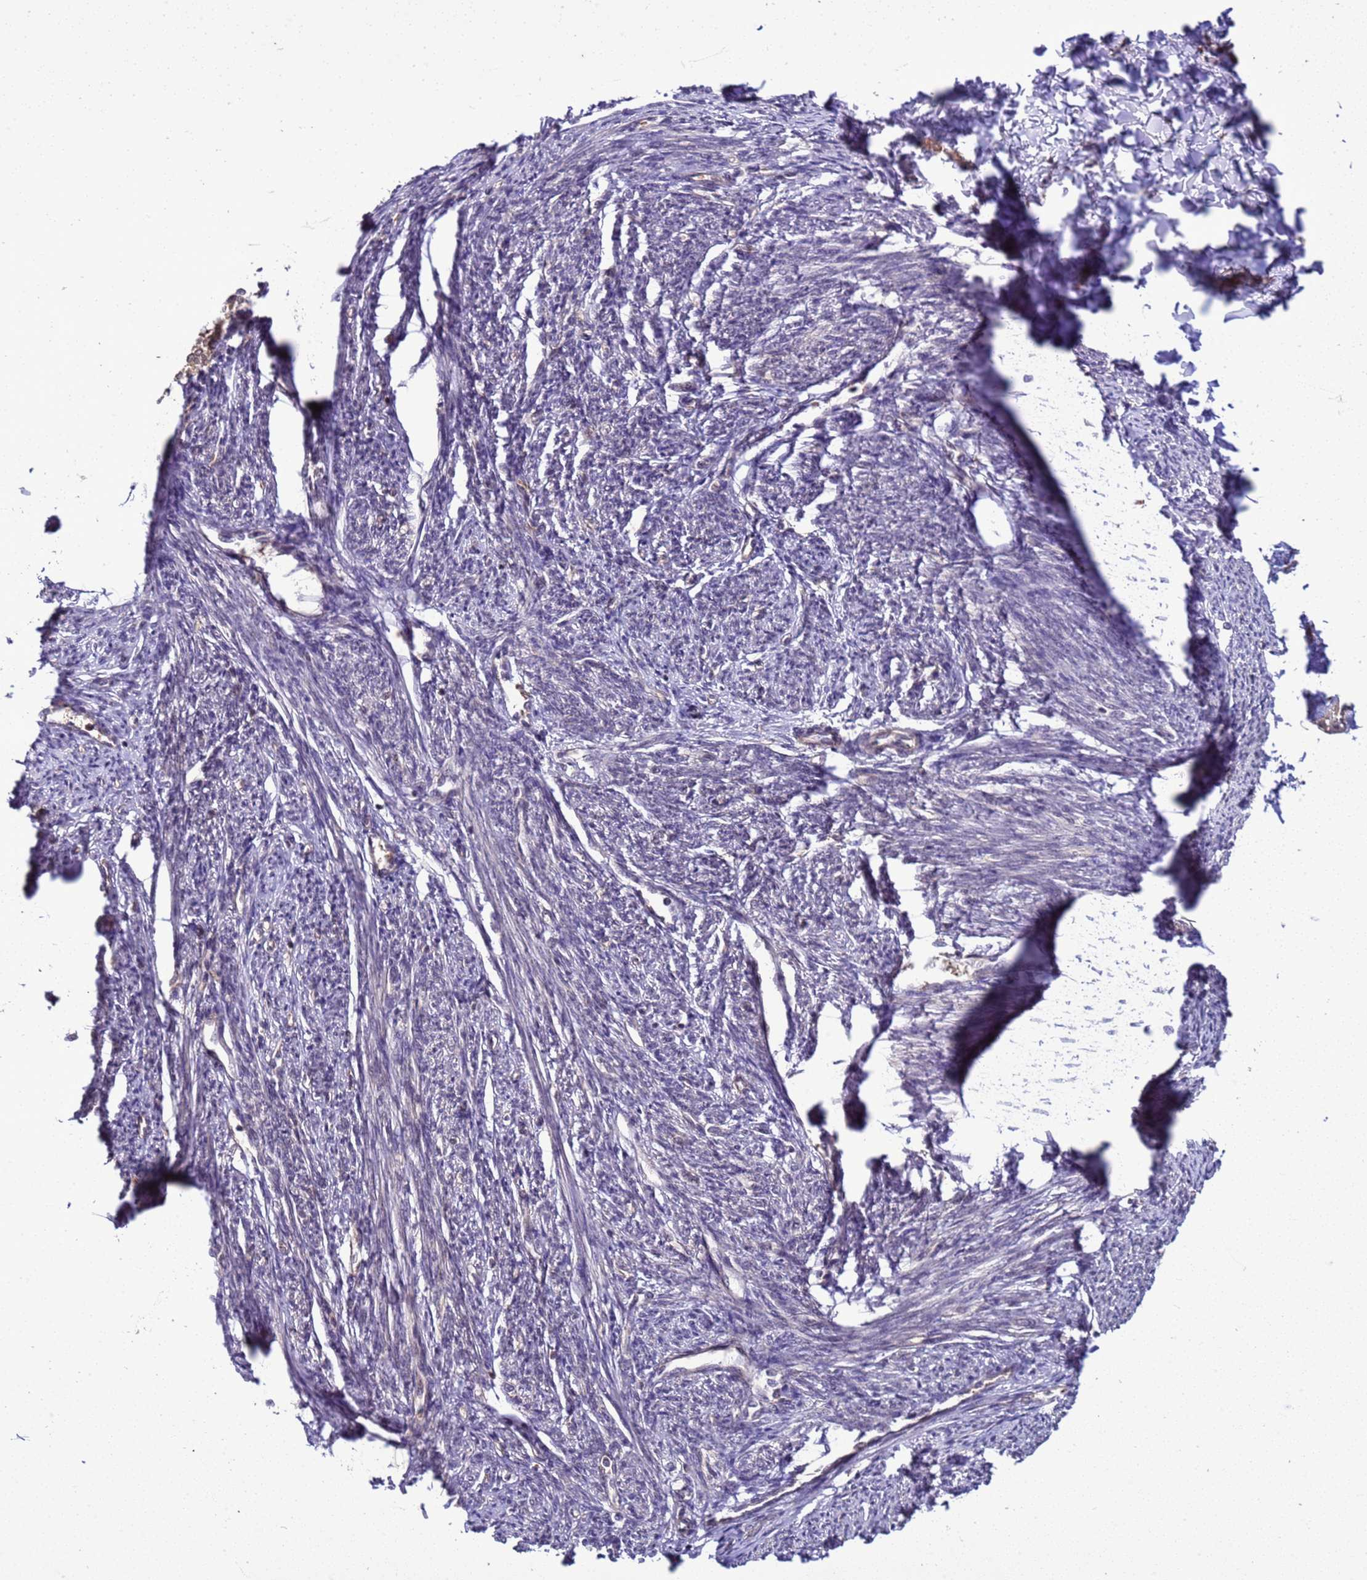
{"staining": {"intensity": "weak", "quantity": "25%-75%", "location": "cytoplasmic/membranous,nuclear"}, "tissue": "smooth muscle", "cell_type": "Smooth muscle cells", "image_type": "normal", "snomed": [{"axis": "morphology", "description": "Normal tissue, NOS"}, {"axis": "topography", "description": "Smooth muscle"}, {"axis": "topography", "description": "Uterus"}], "caption": "Weak cytoplasmic/membranous,nuclear protein staining is appreciated in approximately 25%-75% of smooth muscle cells in smooth muscle. Using DAB (3,3'-diaminobenzidine) (brown) and hematoxylin (blue) stains, captured at high magnification using brightfield microscopy.", "gene": "GEN1", "patient": {"sex": "female", "age": 59}}